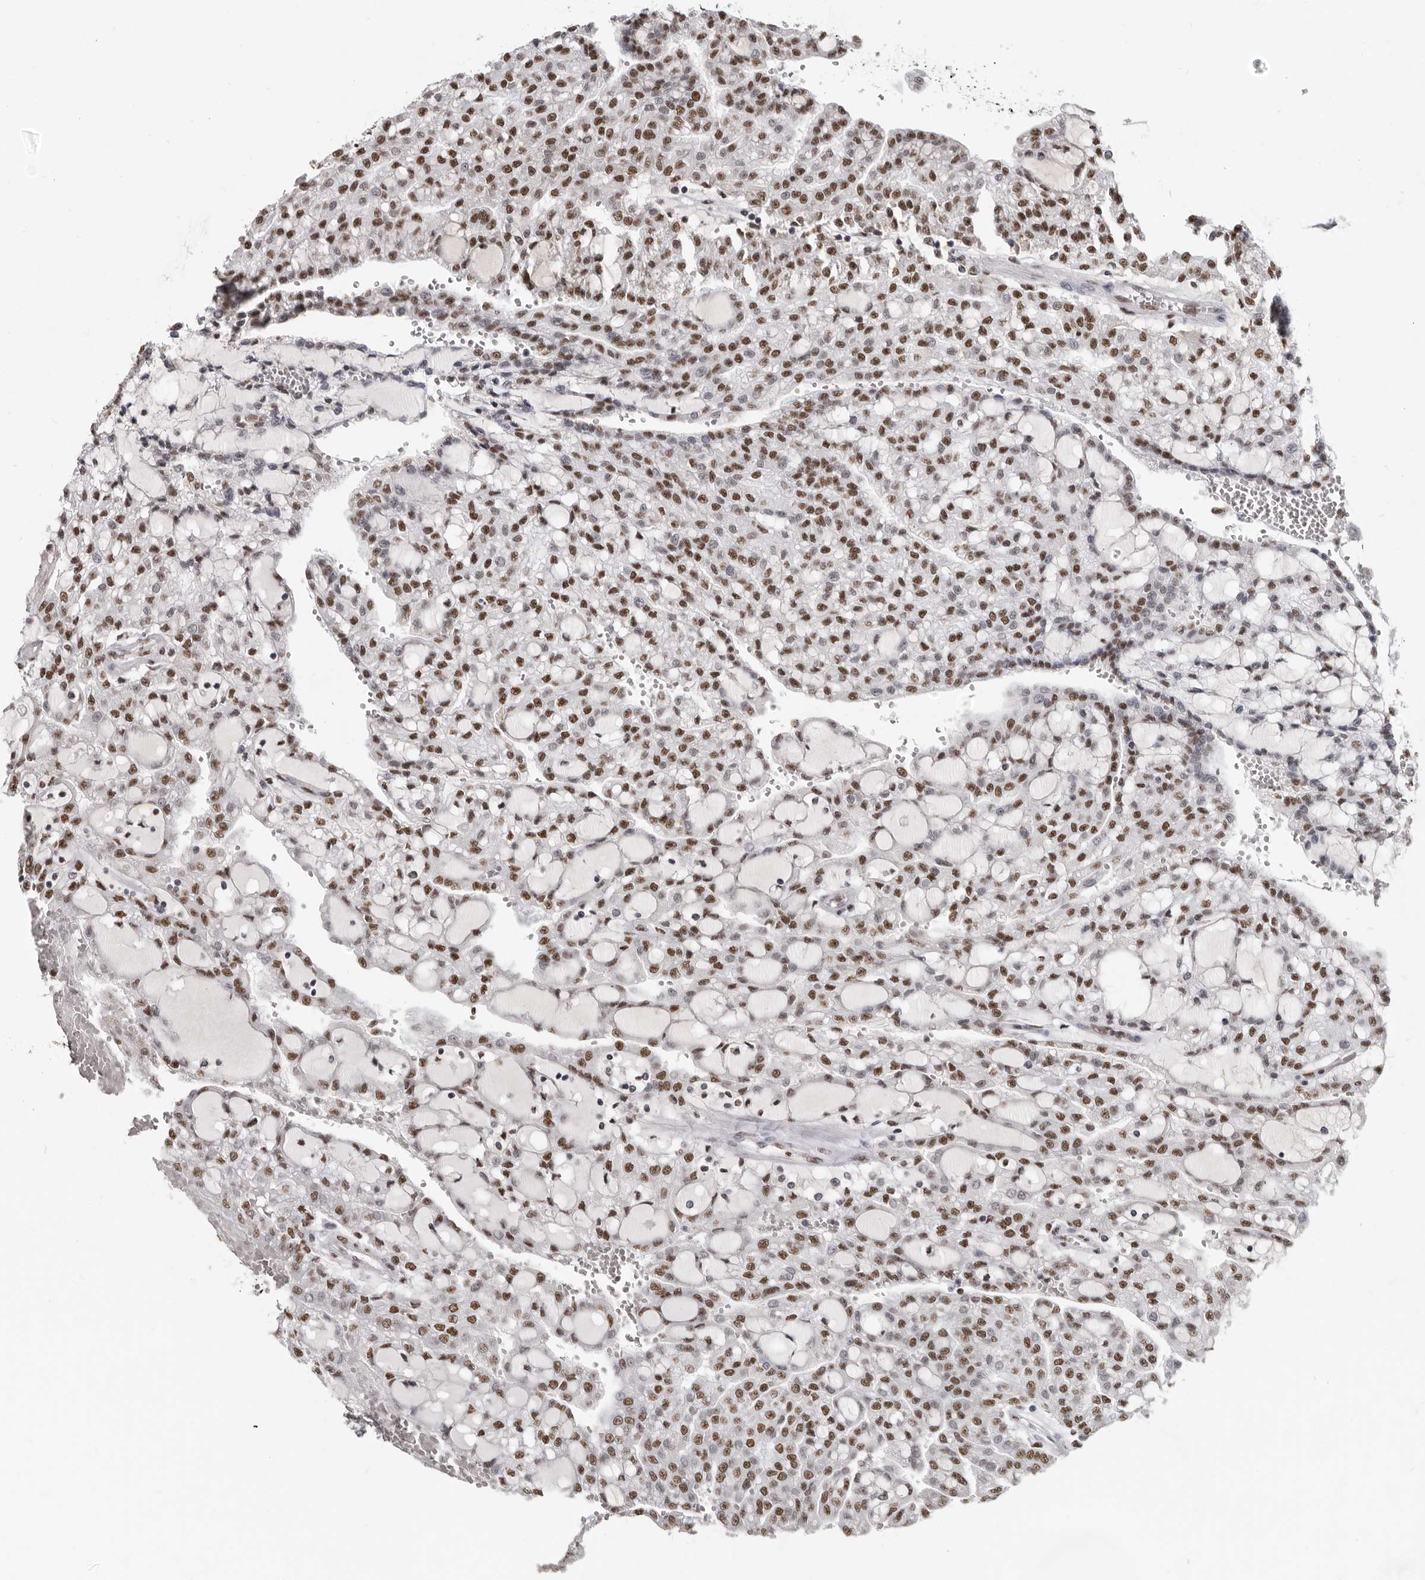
{"staining": {"intensity": "moderate", "quantity": ">75%", "location": "nuclear"}, "tissue": "renal cancer", "cell_type": "Tumor cells", "image_type": "cancer", "snomed": [{"axis": "morphology", "description": "Adenocarcinoma, NOS"}, {"axis": "topography", "description": "Kidney"}], "caption": "Immunohistochemistry (IHC) photomicrograph of neoplastic tissue: human renal adenocarcinoma stained using immunohistochemistry reveals medium levels of moderate protein expression localized specifically in the nuclear of tumor cells, appearing as a nuclear brown color.", "gene": "SCAF4", "patient": {"sex": "male", "age": 63}}